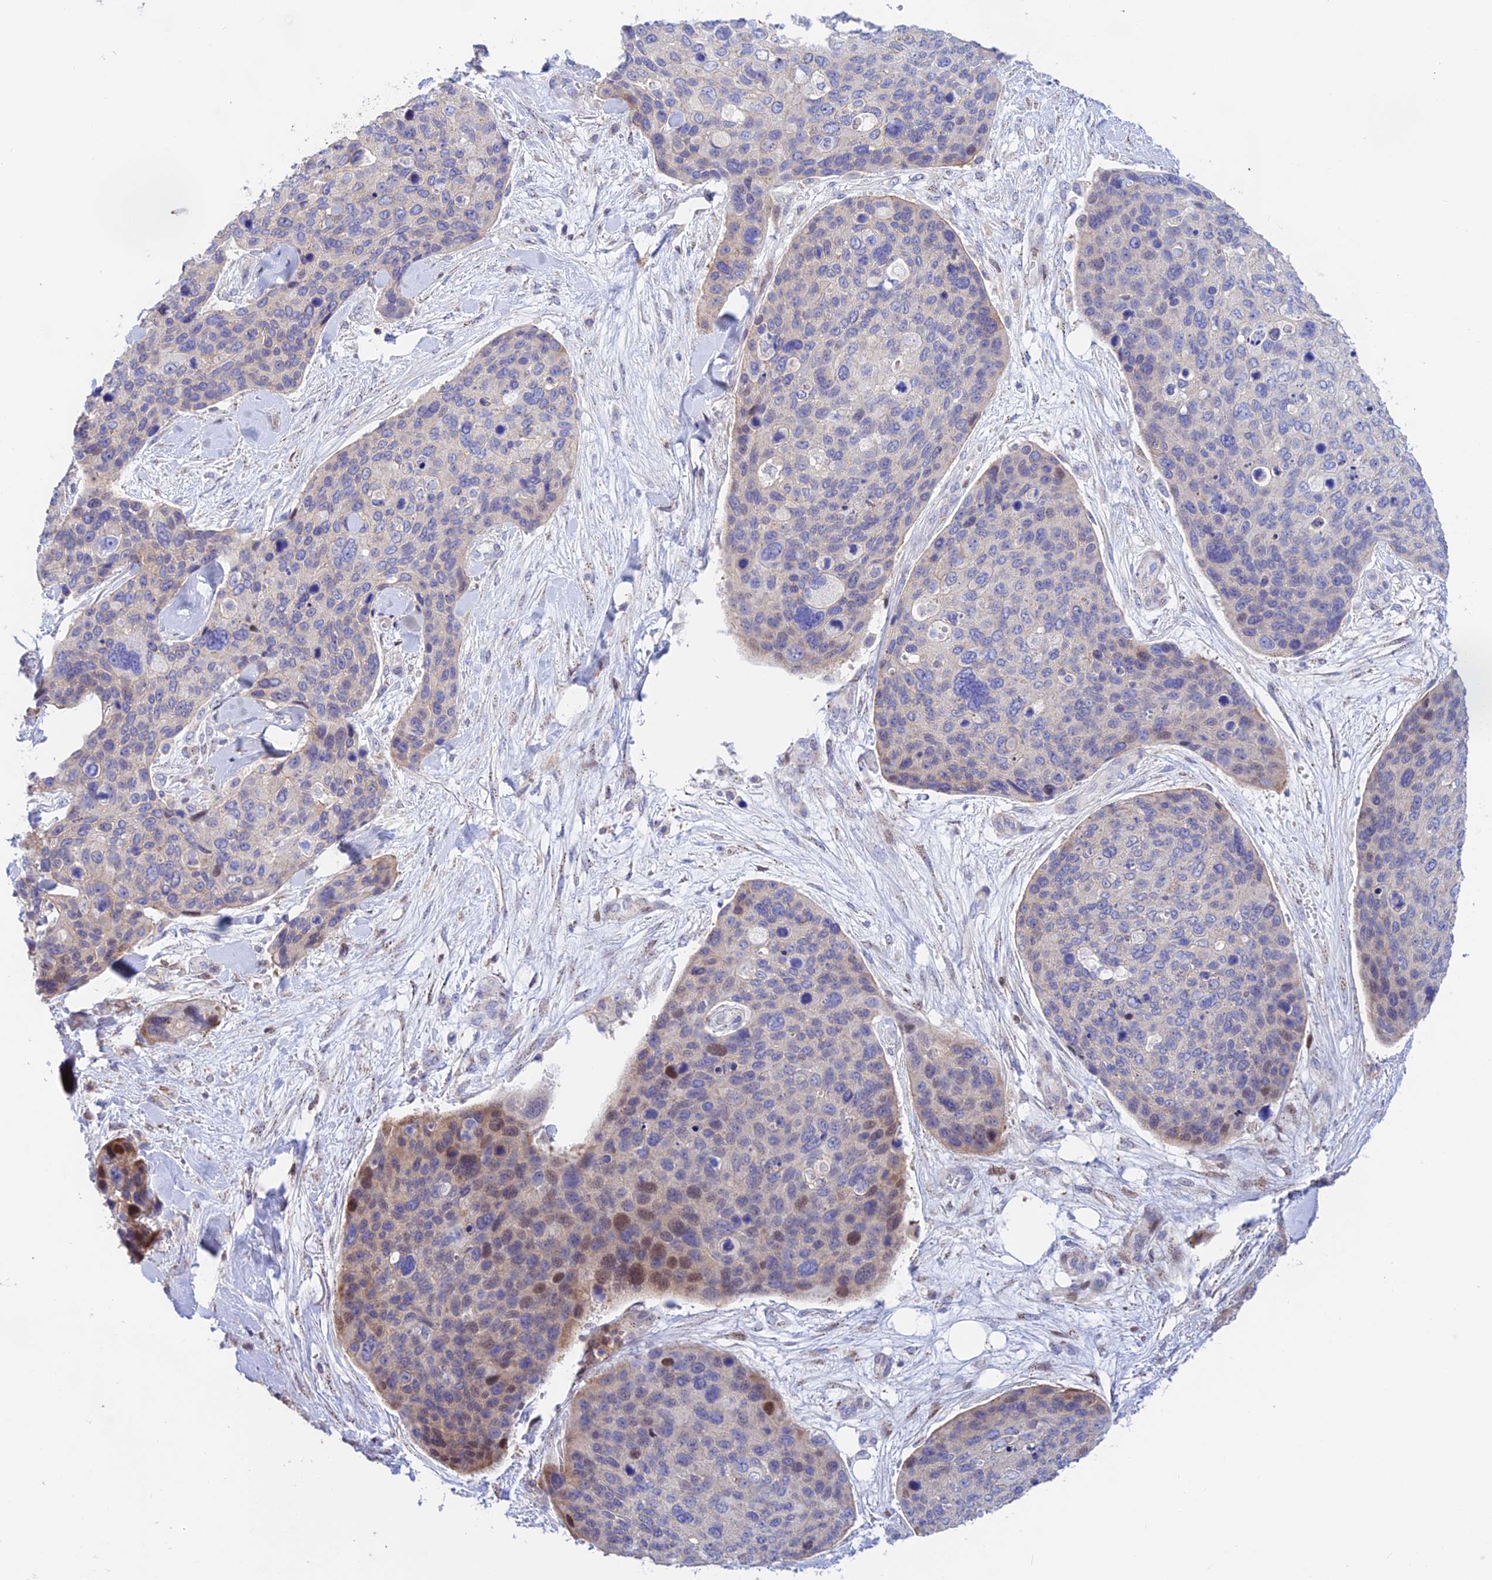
{"staining": {"intensity": "moderate", "quantity": "<25%", "location": "nuclear"}, "tissue": "skin cancer", "cell_type": "Tumor cells", "image_type": "cancer", "snomed": [{"axis": "morphology", "description": "Basal cell carcinoma"}, {"axis": "topography", "description": "Skin"}], "caption": "Human basal cell carcinoma (skin) stained with a protein marker exhibits moderate staining in tumor cells.", "gene": "PRIM1", "patient": {"sex": "female", "age": 74}}